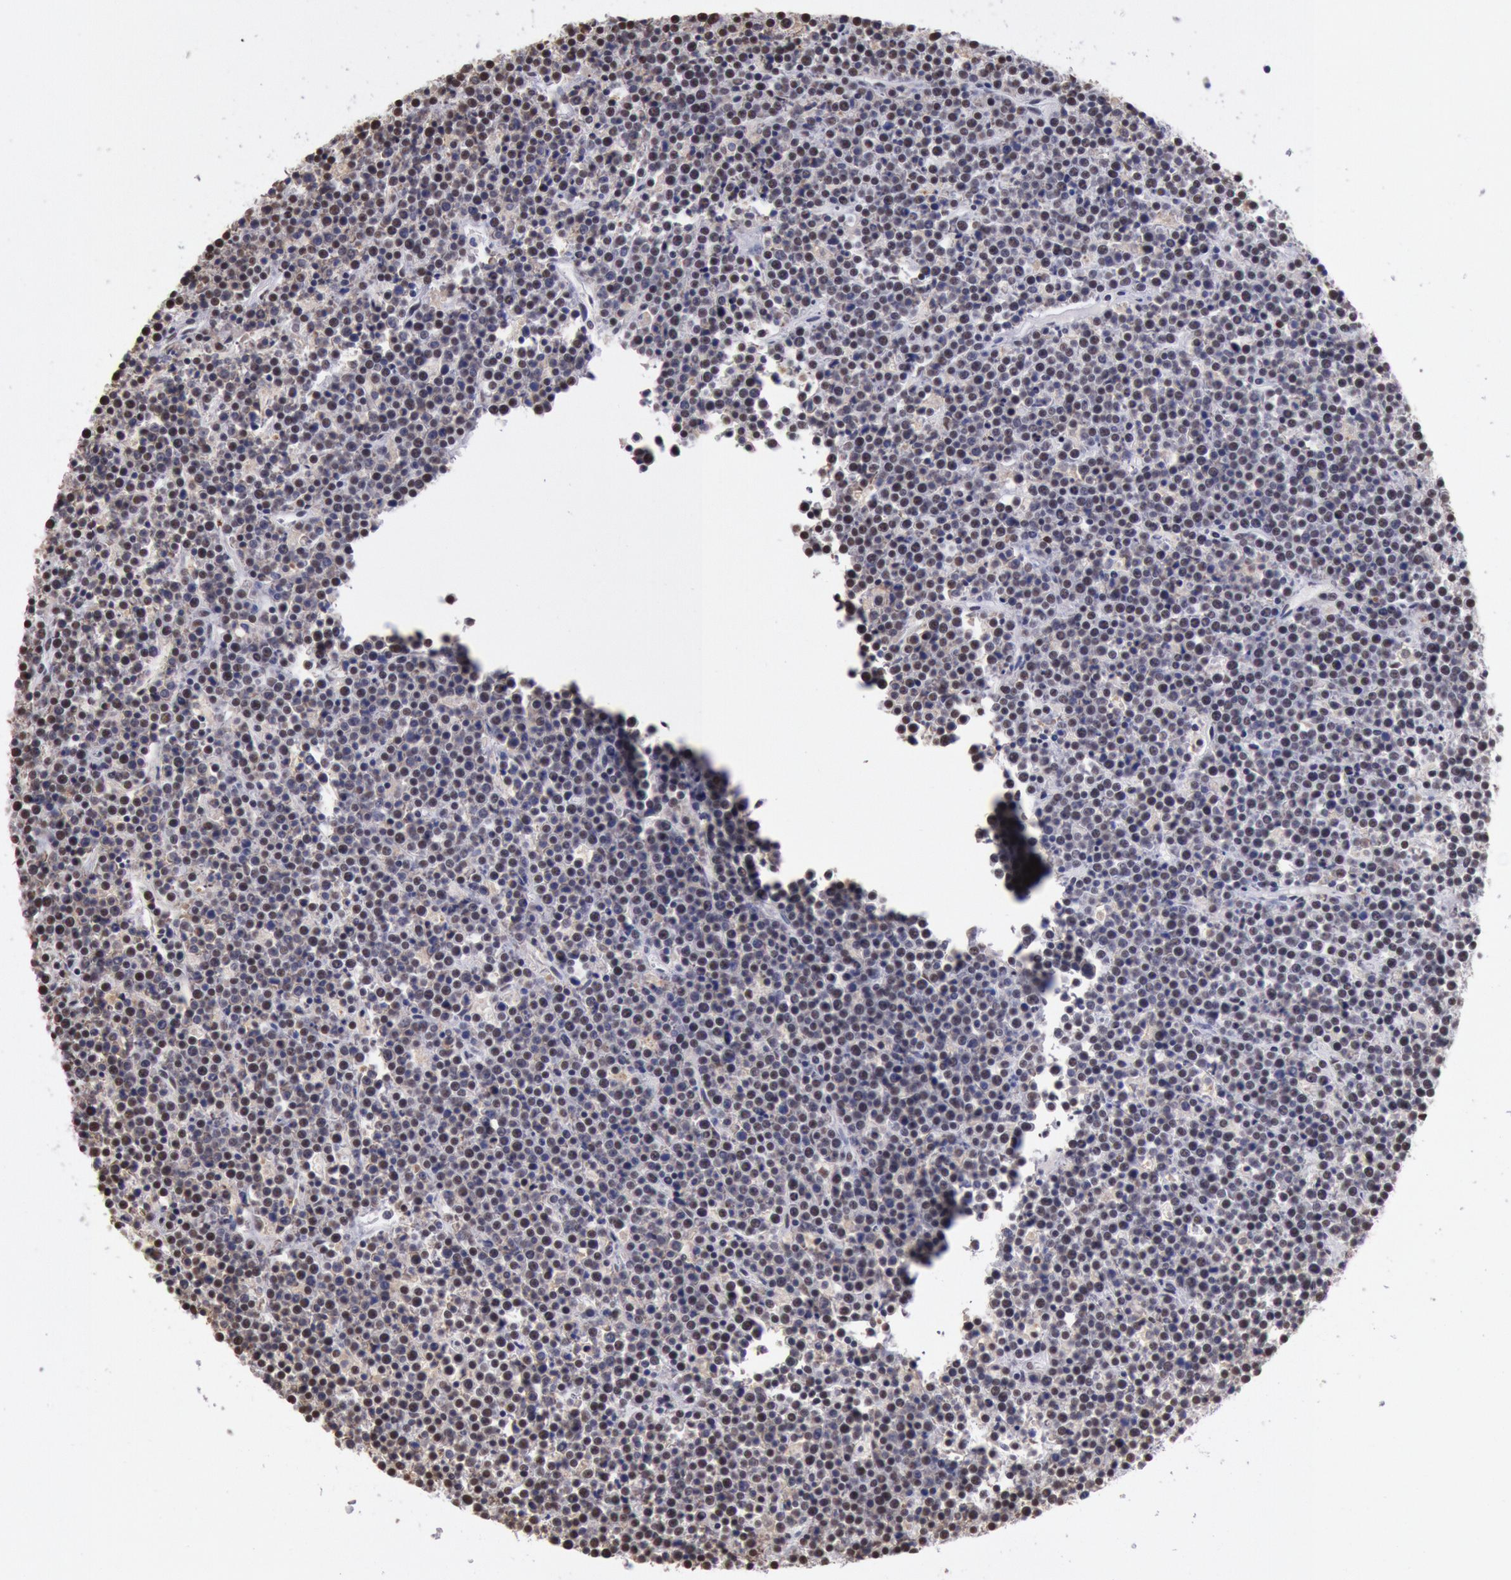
{"staining": {"intensity": "weak", "quantity": ">75%", "location": "nuclear"}, "tissue": "lymphoma", "cell_type": "Tumor cells", "image_type": "cancer", "snomed": [{"axis": "morphology", "description": "Malignant lymphoma, non-Hodgkin's type, High grade"}, {"axis": "topography", "description": "Ovary"}], "caption": "This is a micrograph of immunohistochemistry staining of high-grade malignant lymphoma, non-Hodgkin's type, which shows weak staining in the nuclear of tumor cells.", "gene": "SNRPD3", "patient": {"sex": "female", "age": 56}}